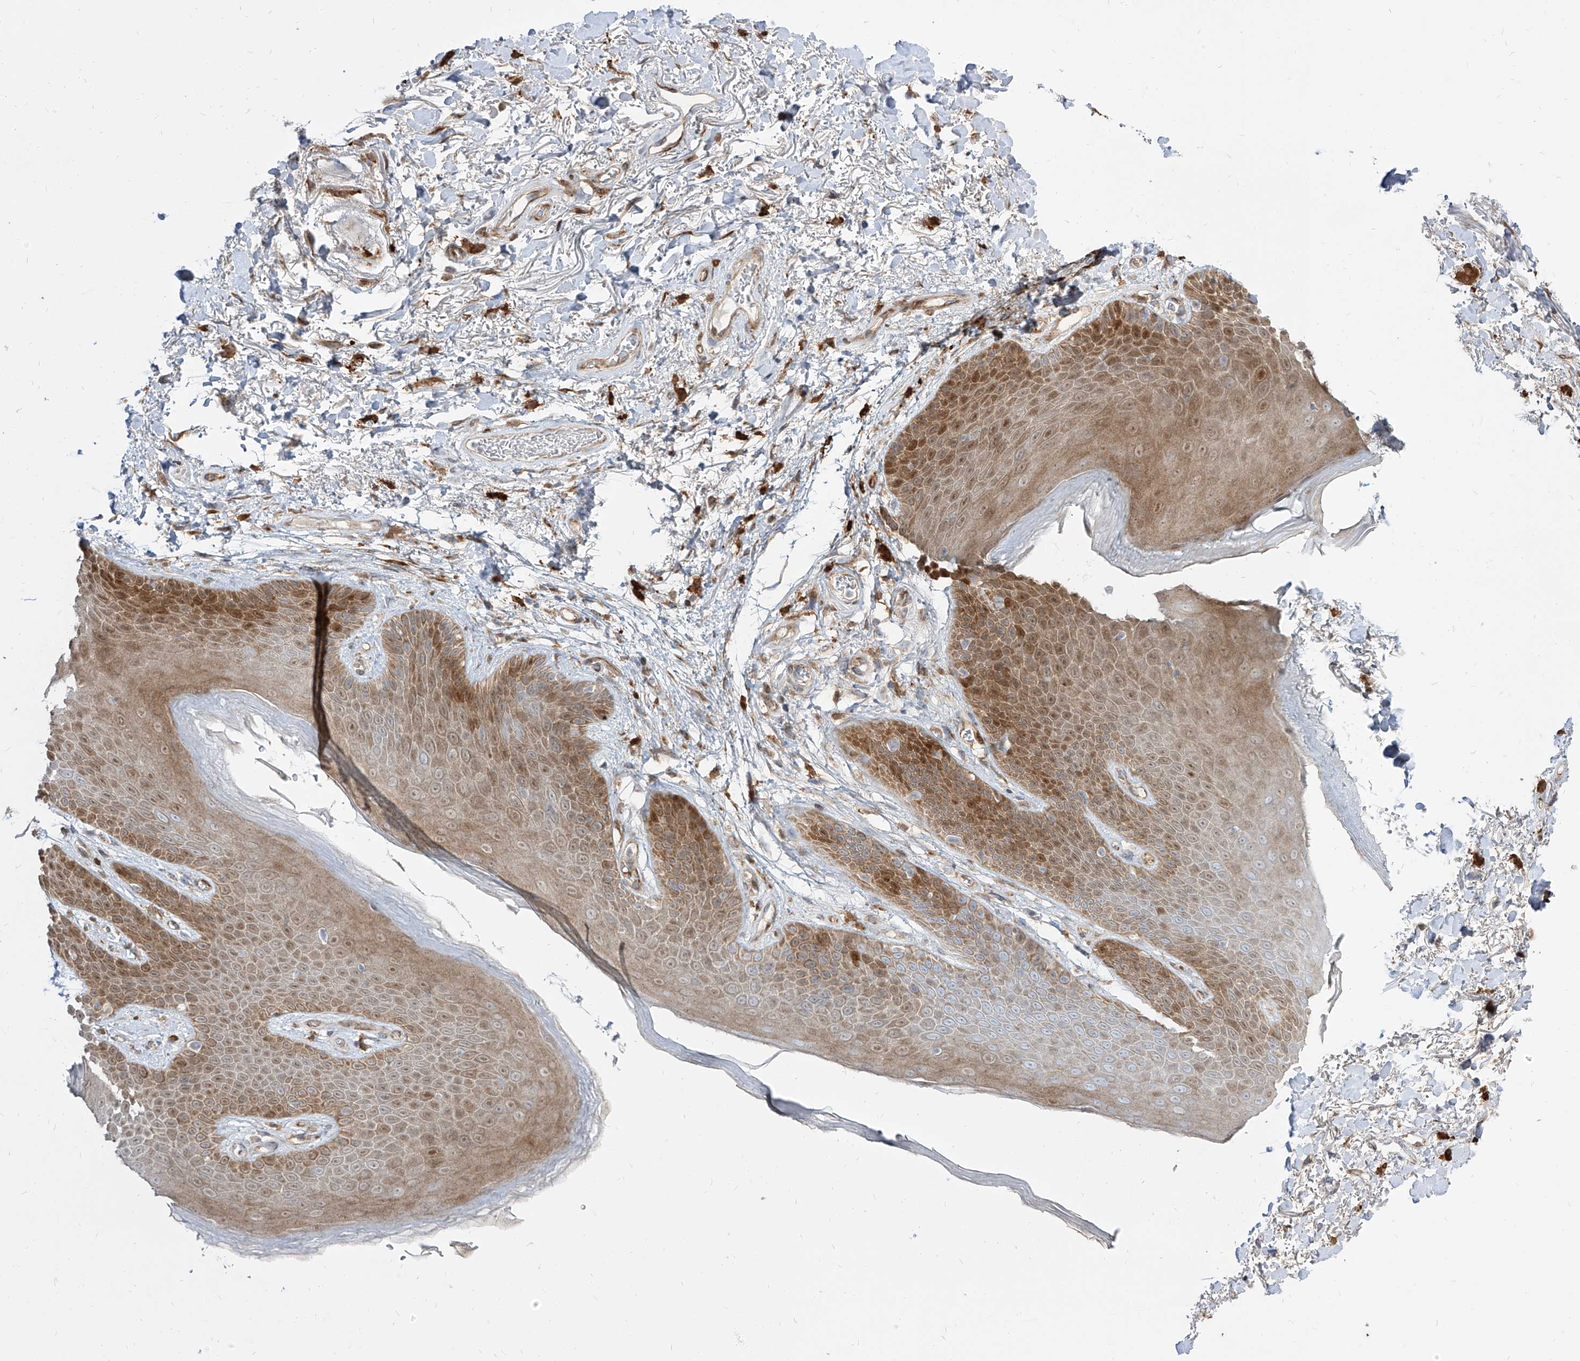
{"staining": {"intensity": "moderate", "quantity": ">75%", "location": "cytoplasmic/membranous,nuclear"}, "tissue": "skin", "cell_type": "Epidermal cells", "image_type": "normal", "snomed": [{"axis": "morphology", "description": "Normal tissue, NOS"}, {"axis": "topography", "description": "Anal"}], "caption": "IHC (DAB (3,3'-diaminobenzidine)) staining of normal human skin displays moderate cytoplasmic/membranous,nuclear protein positivity in approximately >75% of epidermal cells.", "gene": "KYNU", "patient": {"sex": "male", "age": 74}}